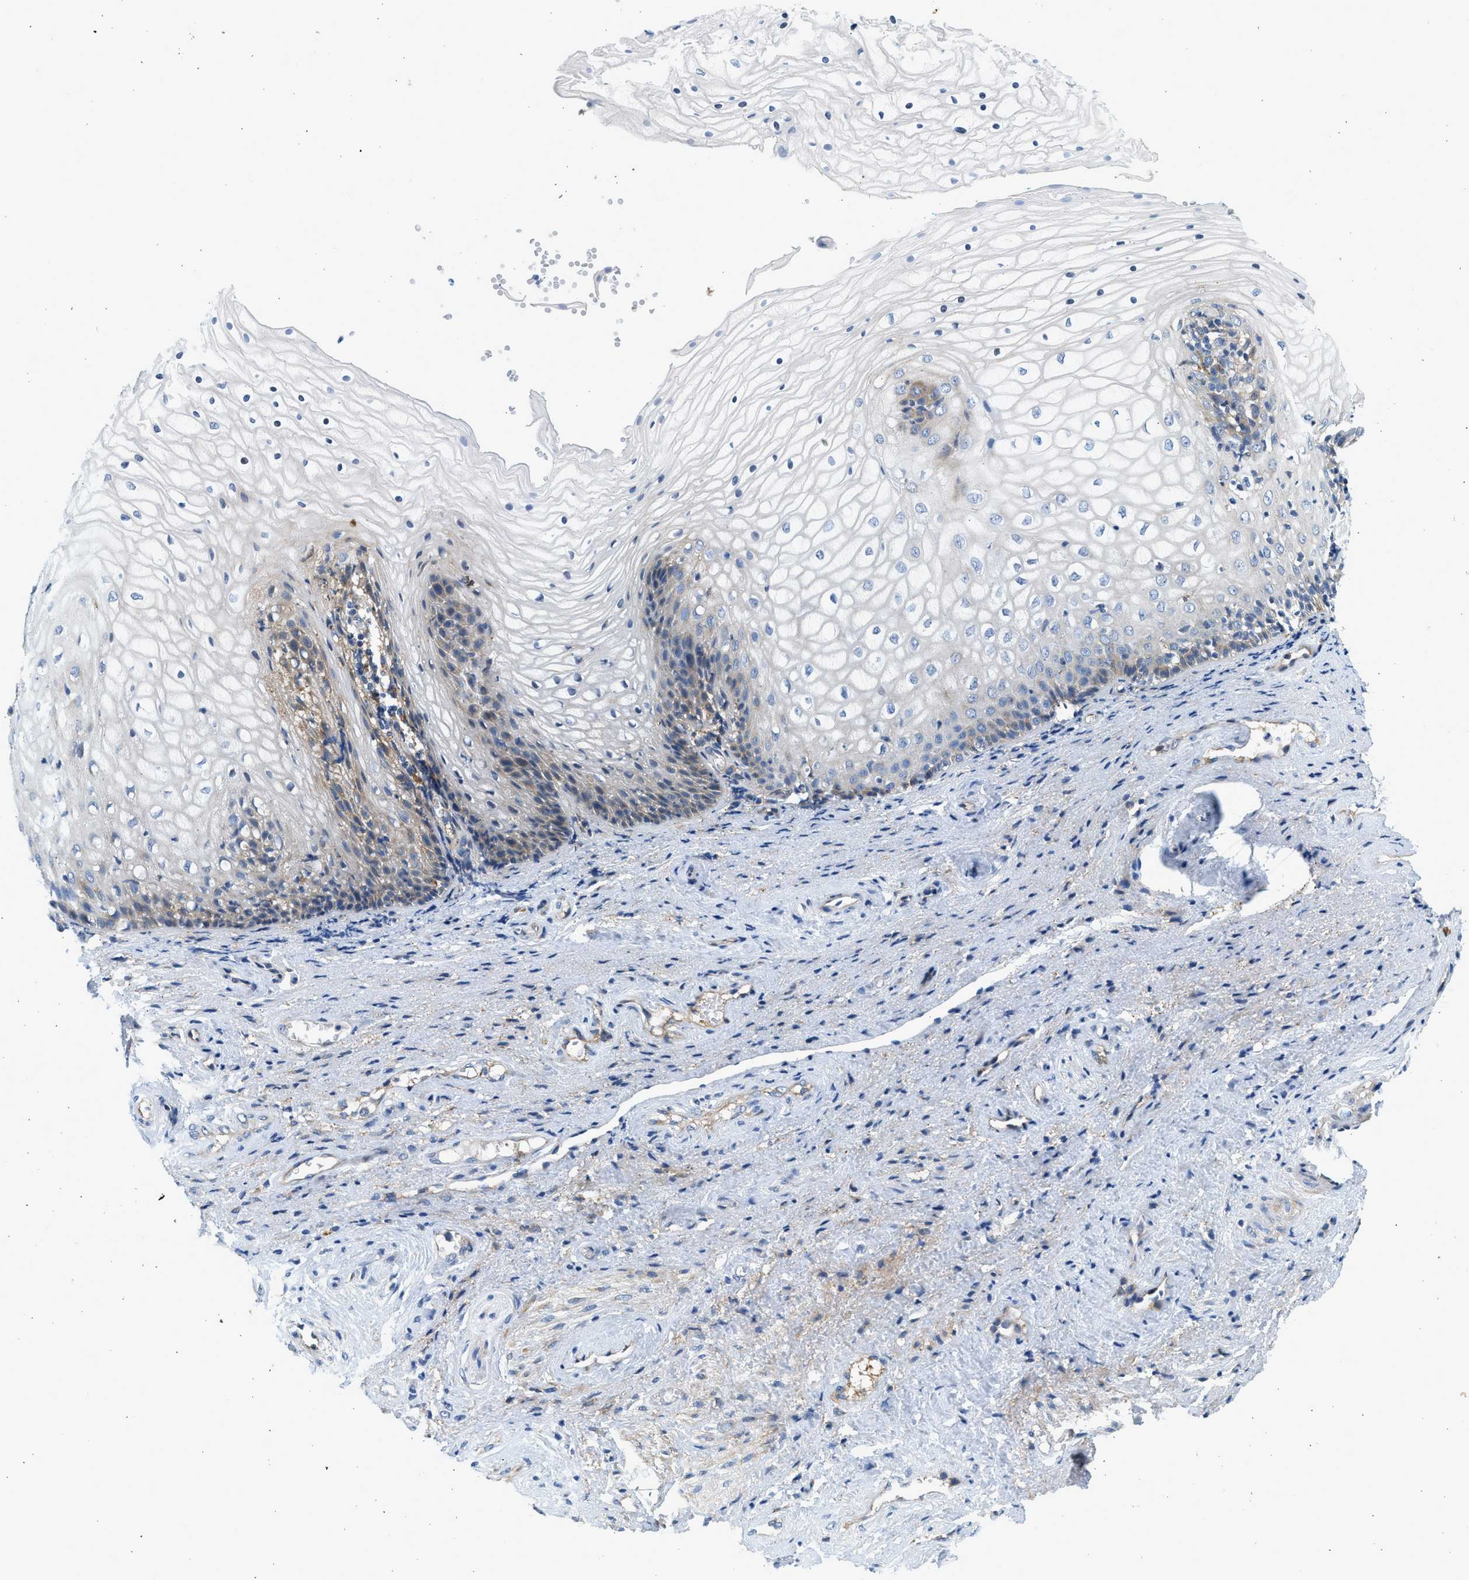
{"staining": {"intensity": "weak", "quantity": "<25%", "location": "cytoplasmic/membranous"}, "tissue": "vagina", "cell_type": "Squamous epithelial cells", "image_type": "normal", "snomed": [{"axis": "morphology", "description": "Normal tissue, NOS"}, {"axis": "topography", "description": "Vagina"}], "caption": "High power microscopy image of an immunohistochemistry (IHC) image of unremarkable vagina, revealing no significant positivity in squamous epithelial cells.", "gene": "CNTN6", "patient": {"sex": "female", "age": 34}}